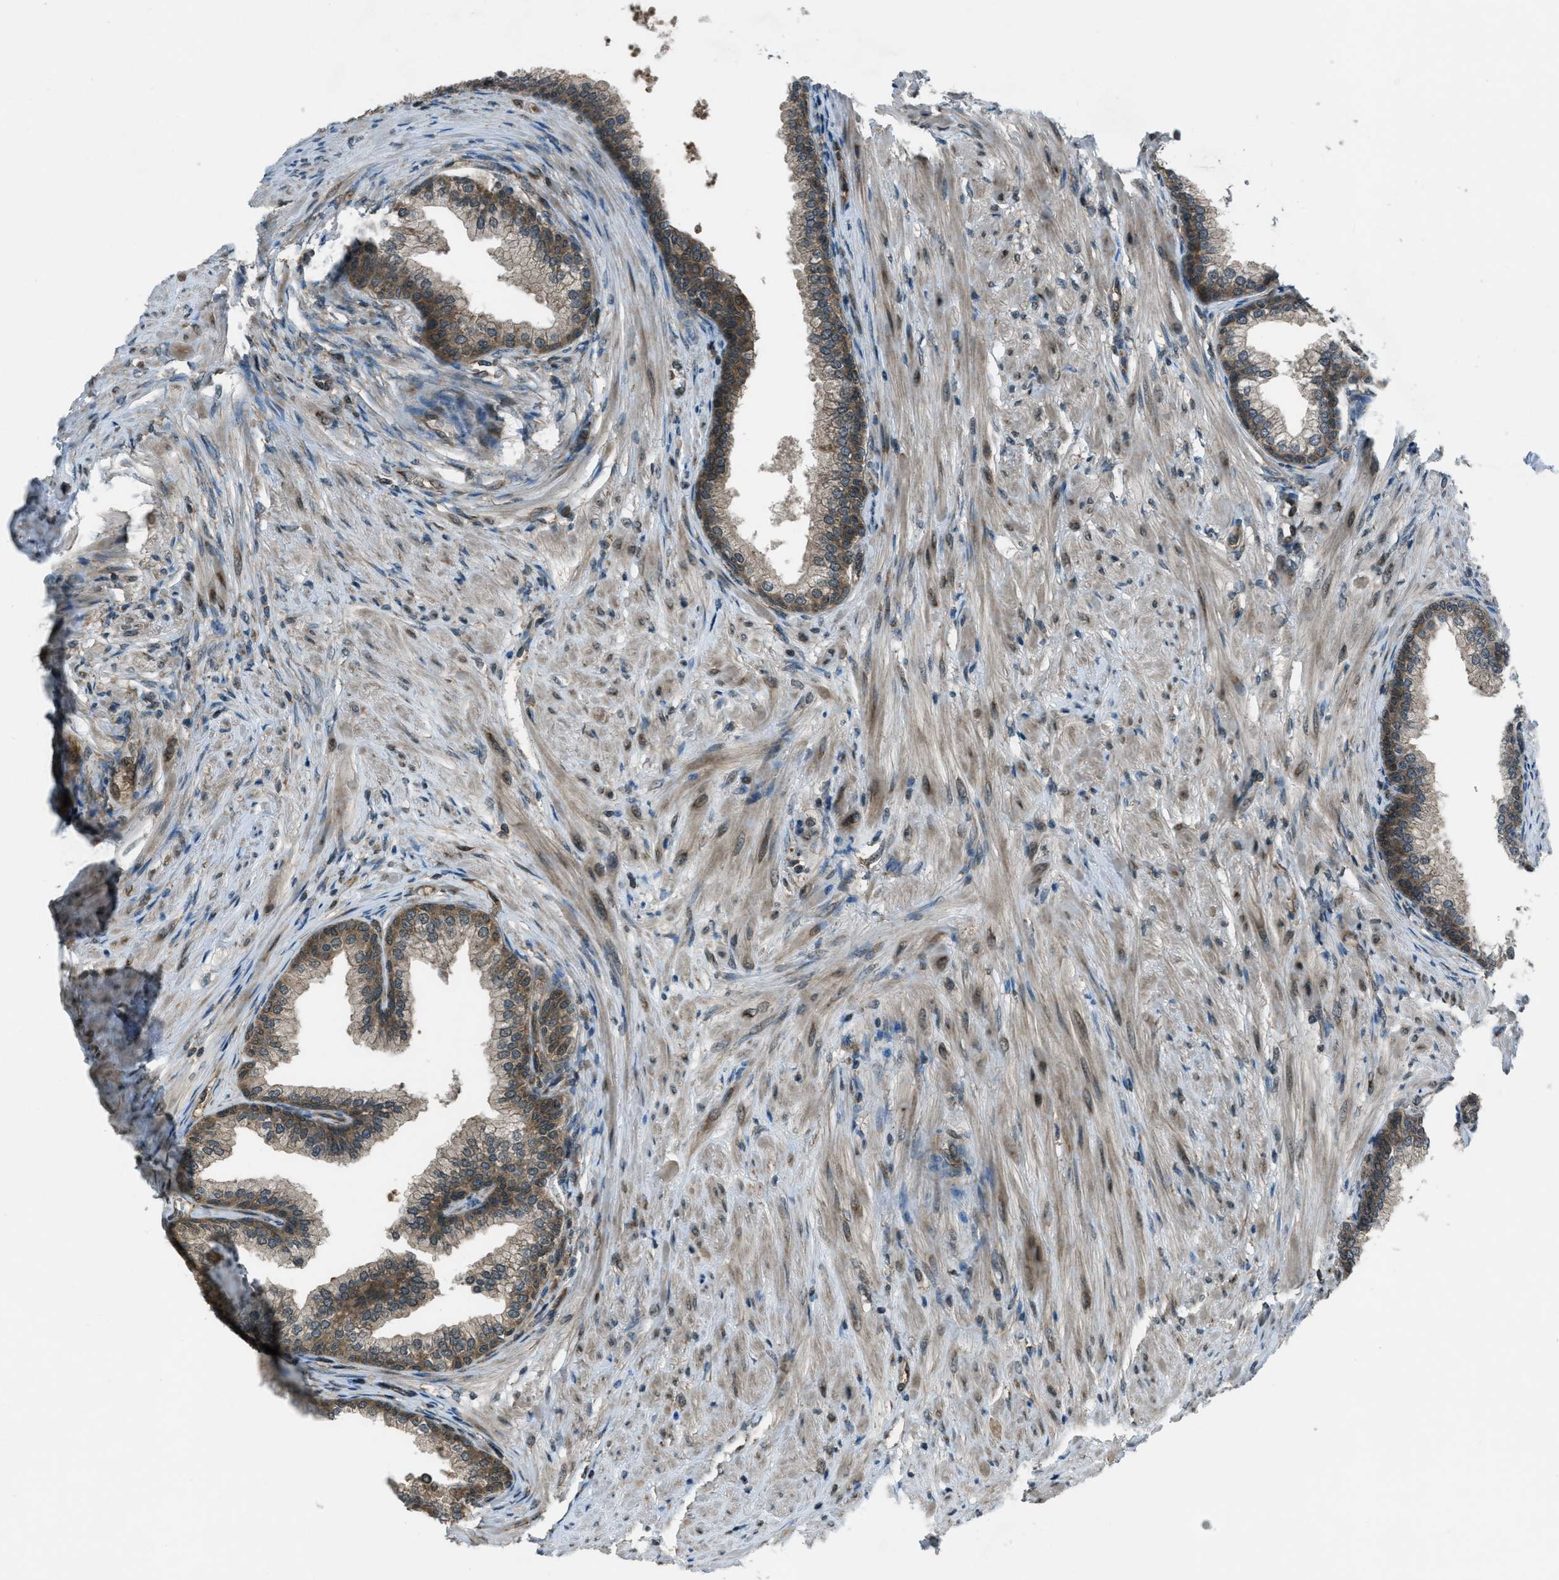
{"staining": {"intensity": "moderate", "quantity": ">75%", "location": "cytoplasmic/membranous"}, "tissue": "prostate", "cell_type": "Glandular cells", "image_type": "normal", "snomed": [{"axis": "morphology", "description": "Normal tissue, NOS"}, {"axis": "morphology", "description": "Urothelial carcinoma, Low grade"}, {"axis": "topography", "description": "Urinary bladder"}, {"axis": "topography", "description": "Prostate"}], "caption": "Immunohistochemistry staining of unremarkable prostate, which exhibits medium levels of moderate cytoplasmic/membranous expression in about >75% of glandular cells indicating moderate cytoplasmic/membranous protein positivity. The staining was performed using DAB (brown) for protein detection and nuclei were counterstained in hematoxylin (blue).", "gene": "ASAP2", "patient": {"sex": "male", "age": 60}}